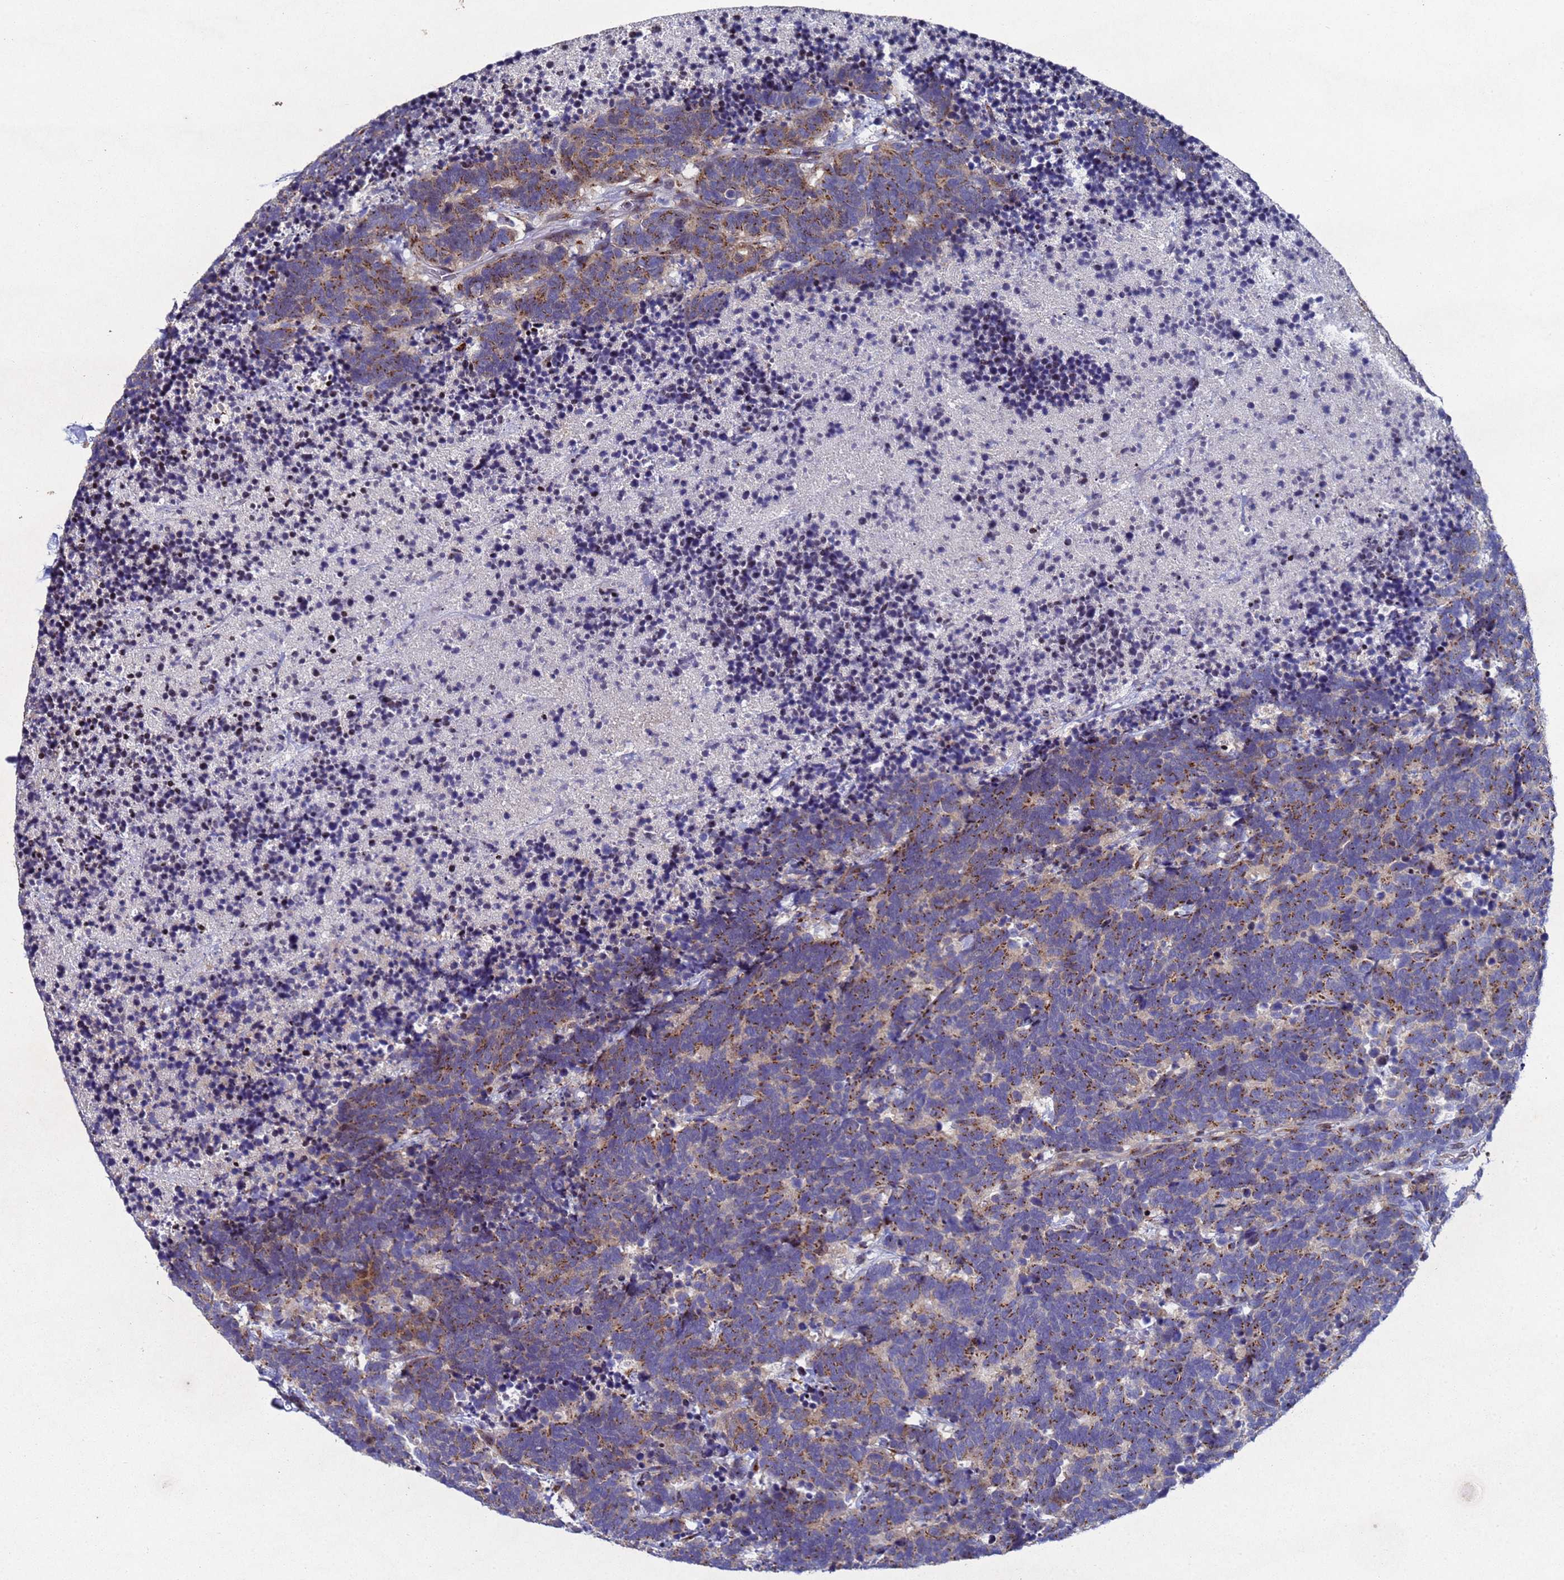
{"staining": {"intensity": "moderate", "quantity": ">75%", "location": "cytoplasmic/membranous"}, "tissue": "carcinoid", "cell_type": "Tumor cells", "image_type": "cancer", "snomed": [{"axis": "morphology", "description": "Carcinoma, NOS"}, {"axis": "morphology", "description": "Carcinoid, malignant, NOS"}, {"axis": "topography", "description": "Urinary bladder"}], "caption": "Carcinoid (malignant) stained for a protein shows moderate cytoplasmic/membranous positivity in tumor cells. (brown staining indicates protein expression, while blue staining denotes nuclei).", "gene": "NSUN6", "patient": {"sex": "male", "age": 57}}